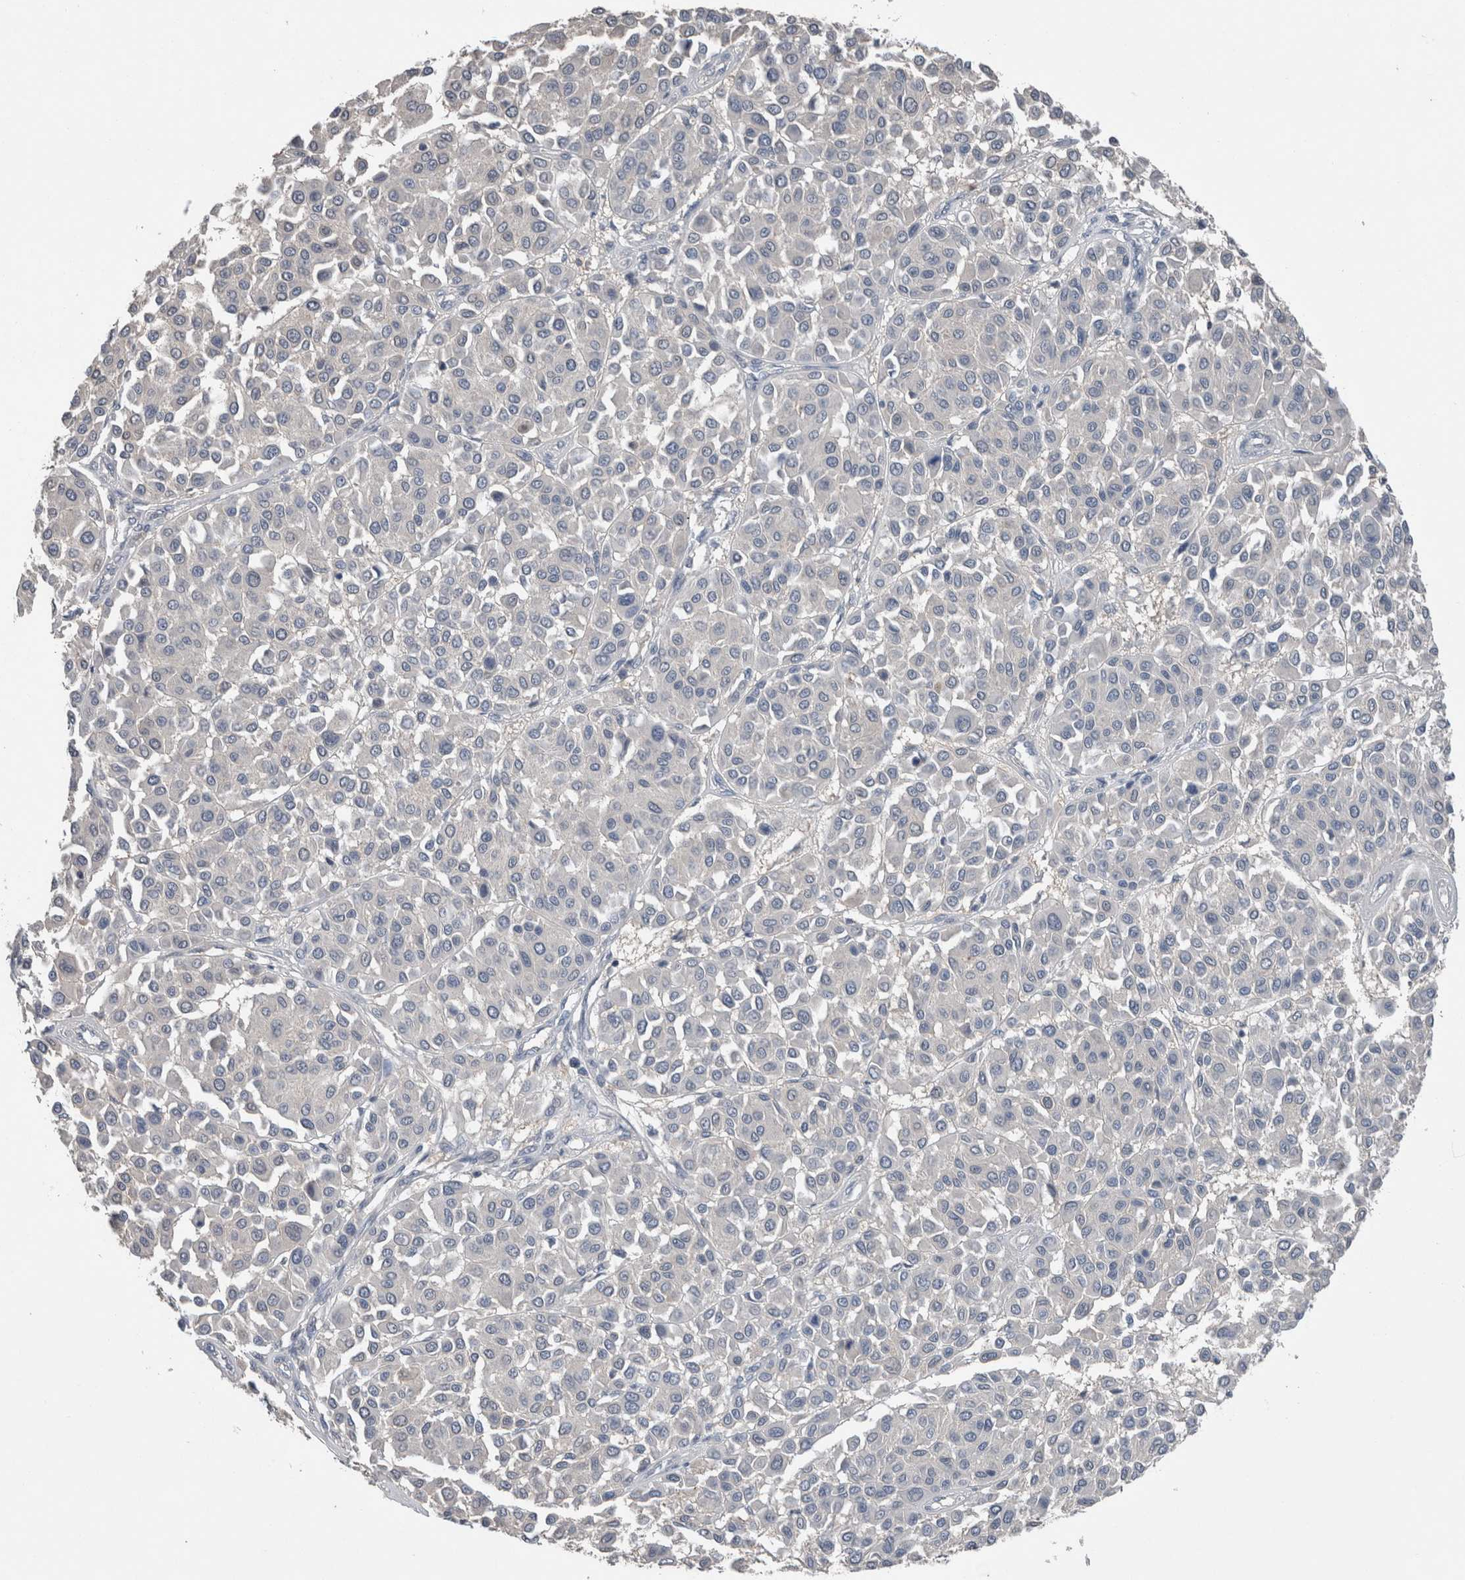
{"staining": {"intensity": "negative", "quantity": "none", "location": "none"}, "tissue": "melanoma", "cell_type": "Tumor cells", "image_type": "cancer", "snomed": [{"axis": "morphology", "description": "Malignant melanoma, Metastatic site"}, {"axis": "topography", "description": "Soft tissue"}], "caption": "Protein analysis of malignant melanoma (metastatic site) exhibits no significant staining in tumor cells.", "gene": "CRNN", "patient": {"sex": "male", "age": 41}}